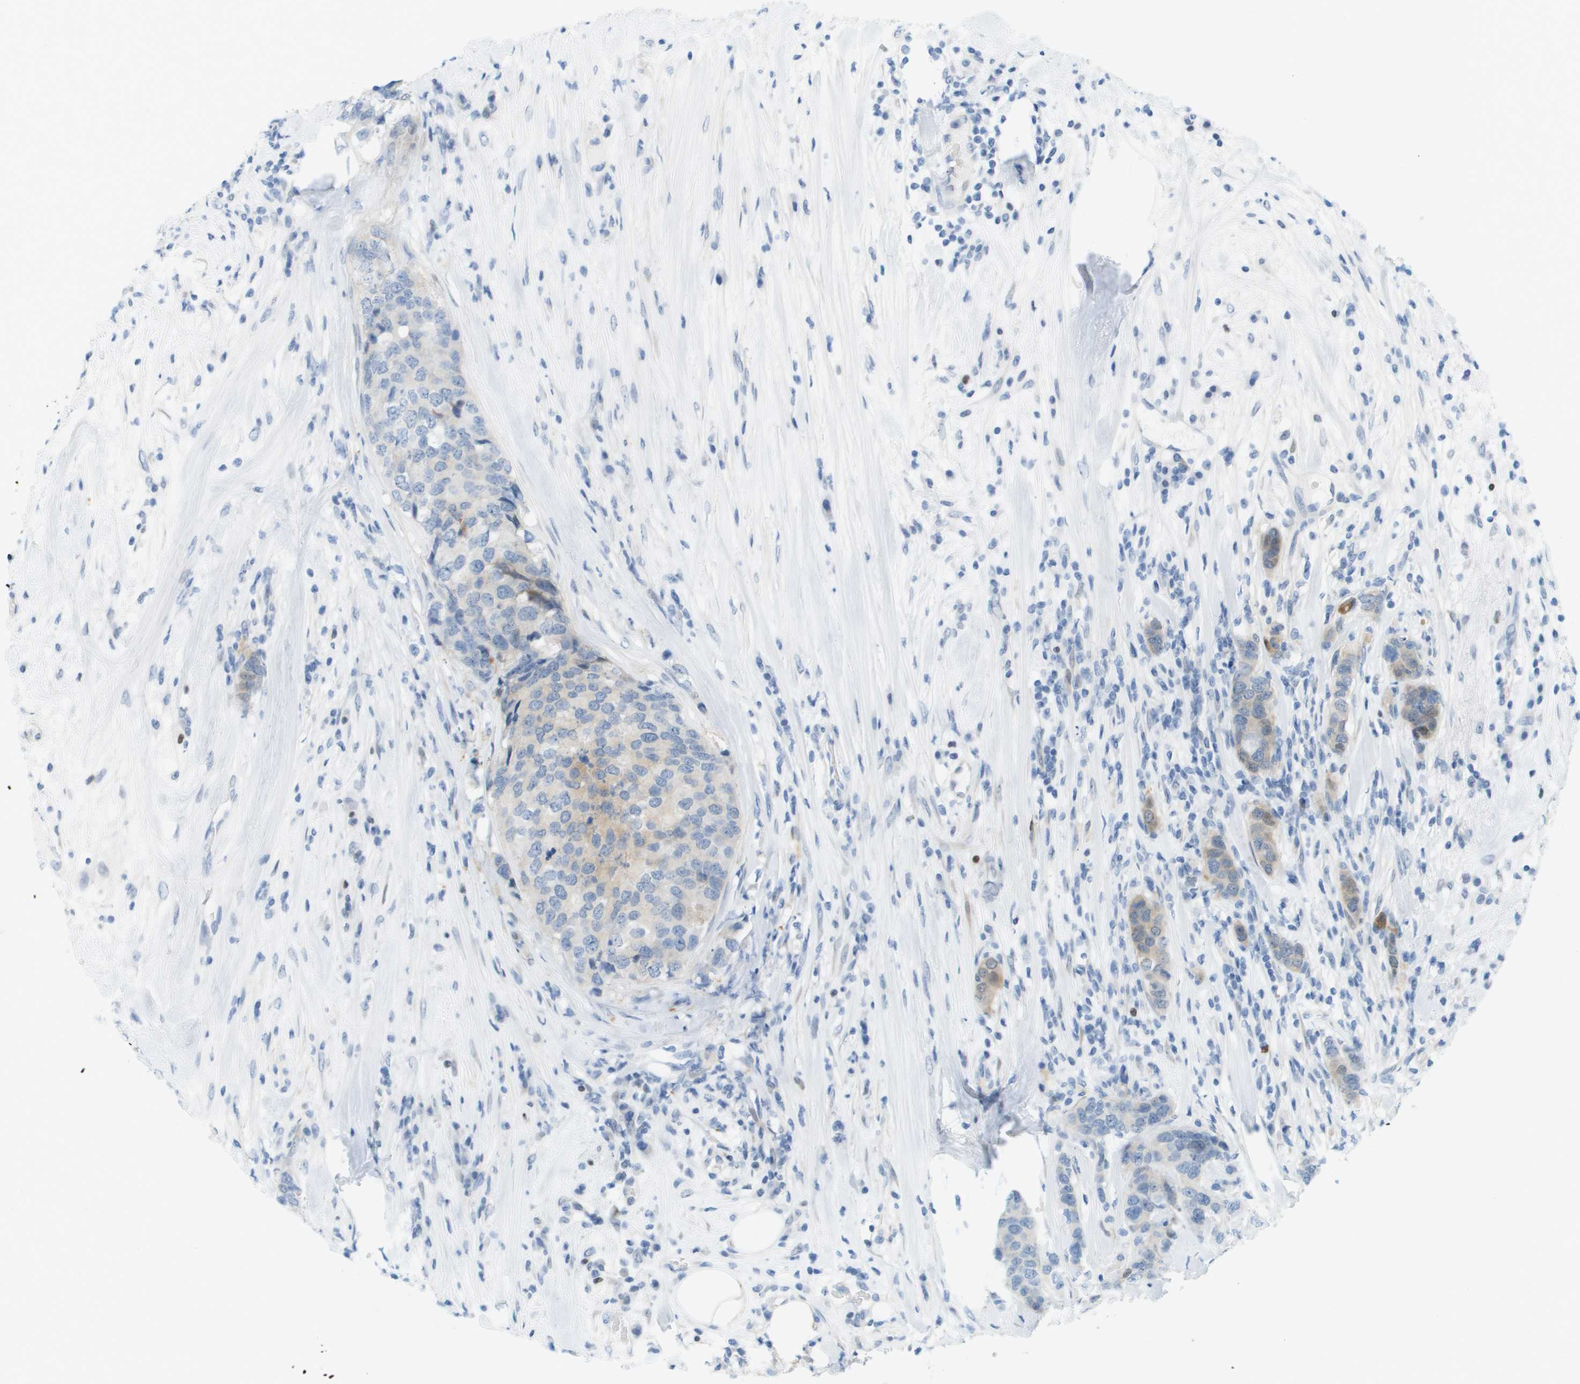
{"staining": {"intensity": "negative", "quantity": "none", "location": "none"}, "tissue": "breast cancer", "cell_type": "Tumor cells", "image_type": "cancer", "snomed": [{"axis": "morphology", "description": "Lobular carcinoma"}, {"axis": "topography", "description": "Breast"}], "caption": "High power microscopy image of an immunohistochemistry micrograph of lobular carcinoma (breast), revealing no significant expression in tumor cells.", "gene": "CUL9", "patient": {"sex": "female", "age": 59}}